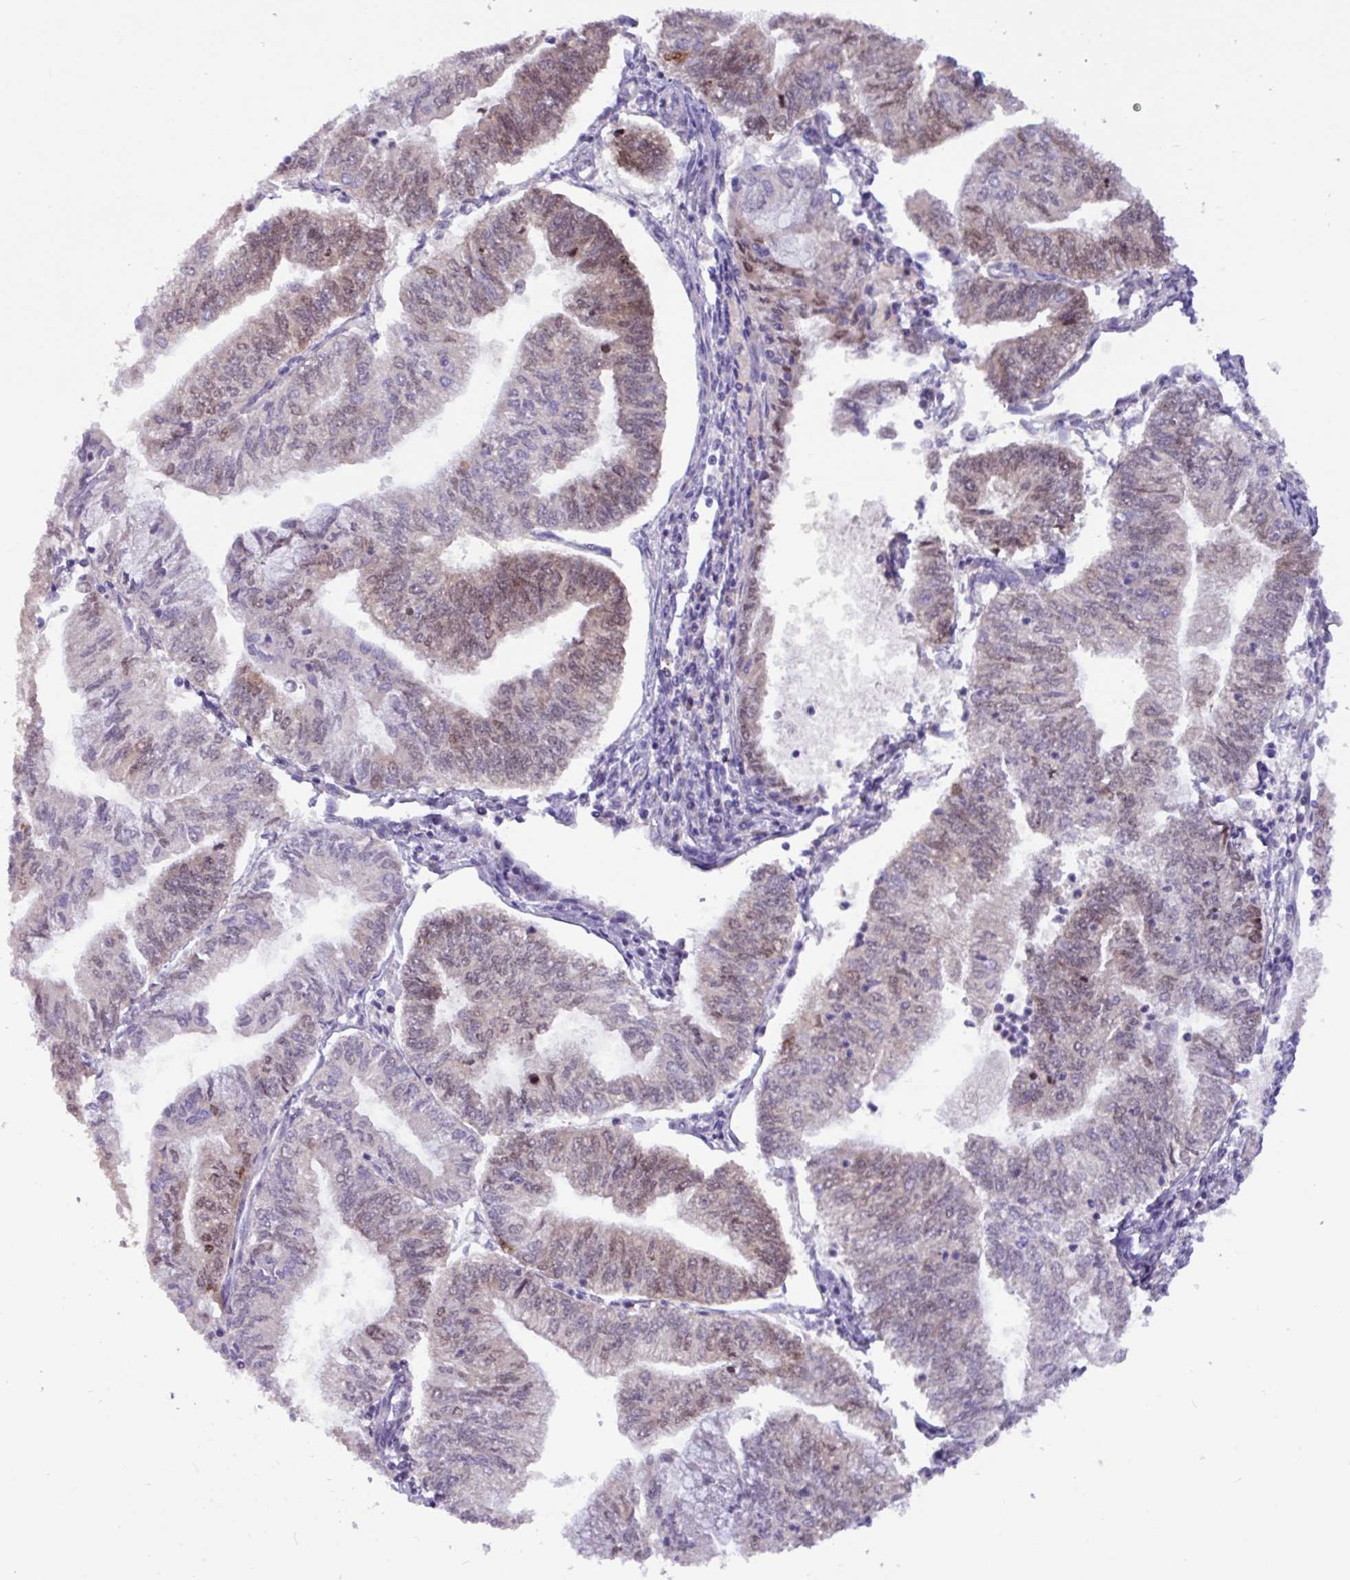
{"staining": {"intensity": "weak", "quantity": "<25%", "location": "nuclear"}, "tissue": "smooth muscle", "cell_type": "Smooth muscle cells", "image_type": "normal", "snomed": [{"axis": "morphology", "description": "Normal tissue, NOS"}, {"axis": "topography", "description": "Smooth muscle"}, {"axis": "topography", "description": "Fallopian tube"}], "caption": "Immunohistochemistry (IHC) histopathology image of unremarkable smooth muscle: human smooth muscle stained with DAB reveals no significant protein staining in smooth muscle cells.", "gene": "PAX8", "patient": {"sex": "female", "age": 59}}